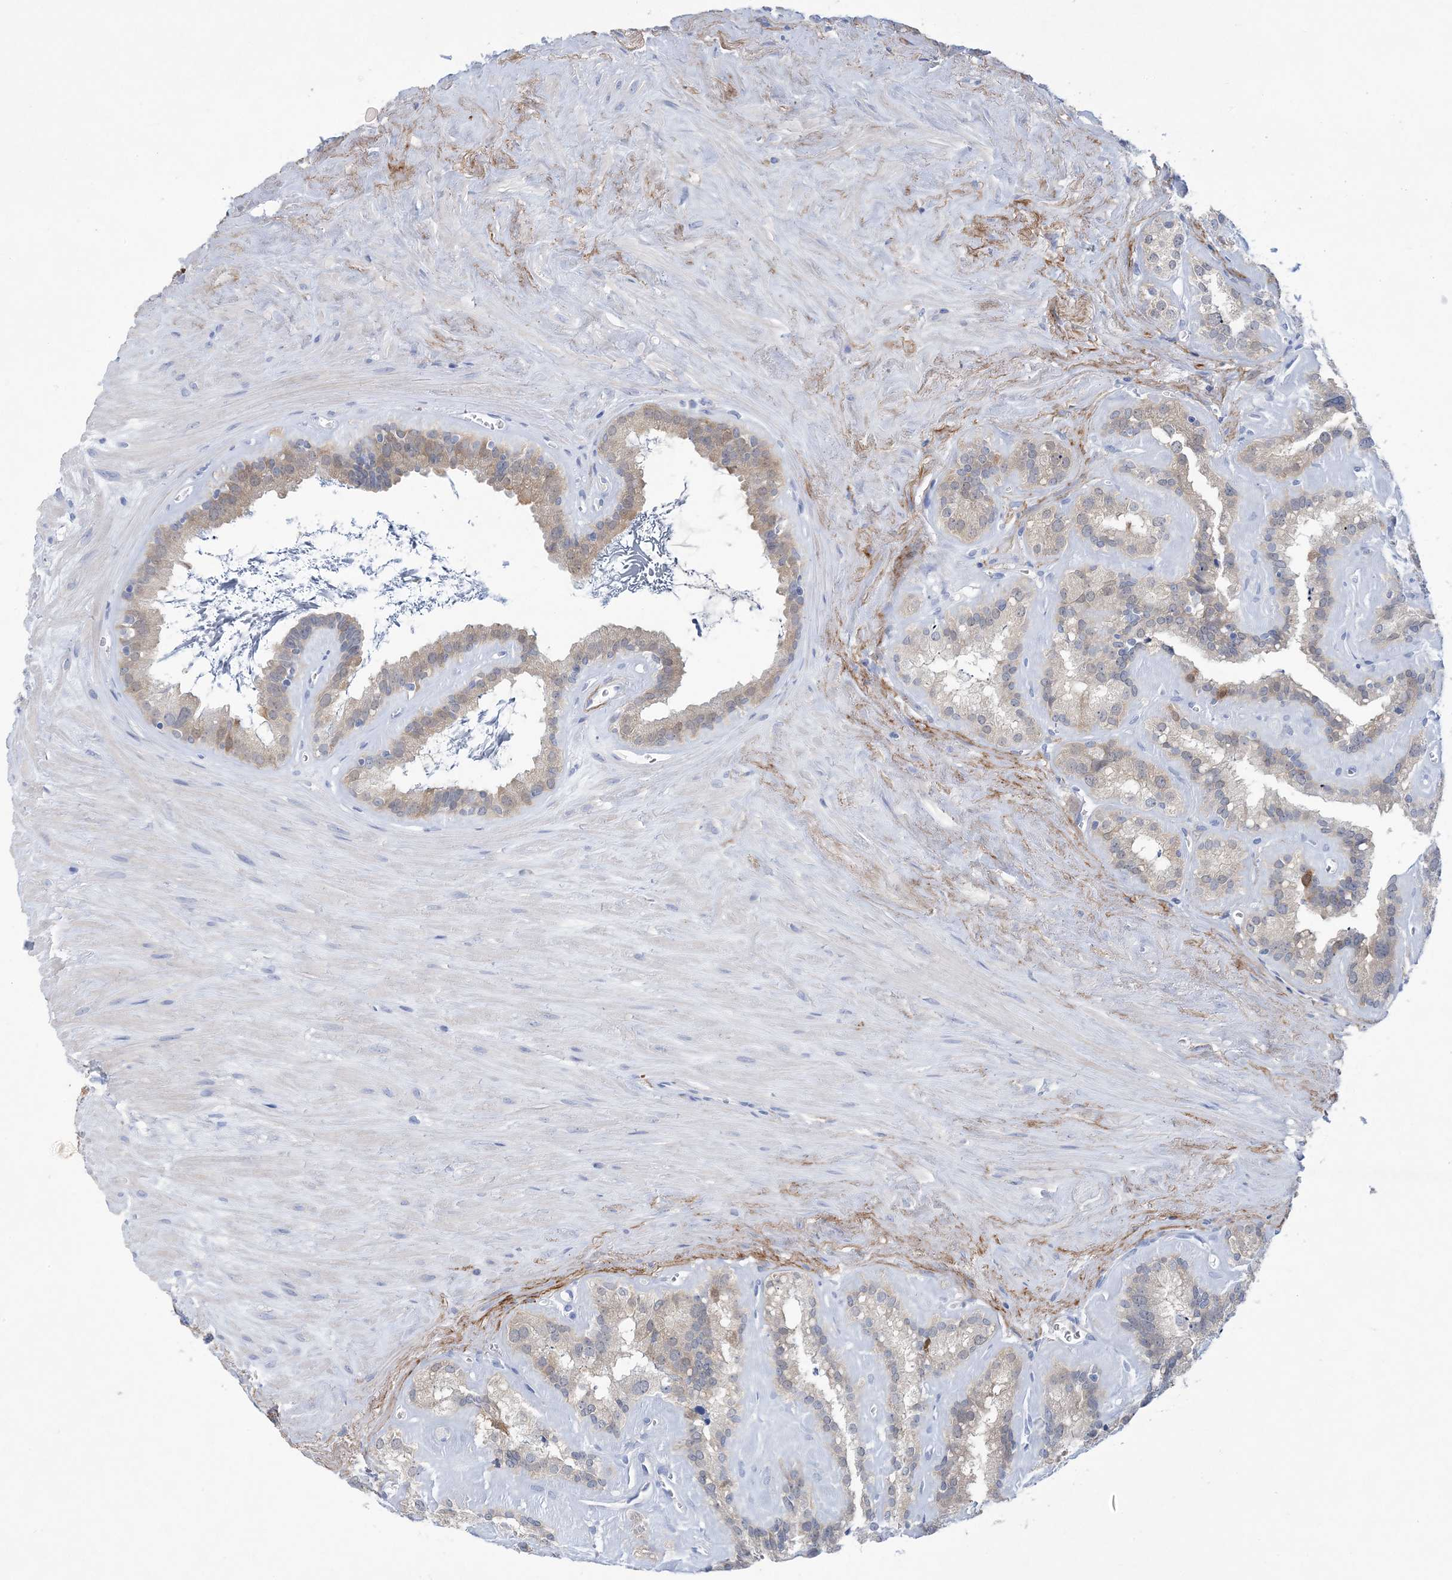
{"staining": {"intensity": "weak", "quantity": "25%-75%", "location": "cytoplasmic/membranous"}, "tissue": "seminal vesicle", "cell_type": "Glandular cells", "image_type": "normal", "snomed": [{"axis": "morphology", "description": "Normal tissue, NOS"}, {"axis": "topography", "description": "Prostate"}, {"axis": "topography", "description": "Seminal veicle"}], "caption": "Seminal vesicle was stained to show a protein in brown. There is low levels of weak cytoplasmic/membranous expression in approximately 25%-75% of glandular cells. Nuclei are stained in blue.", "gene": "SH3YL1", "patient": {"sex": "male", "age": 59}}